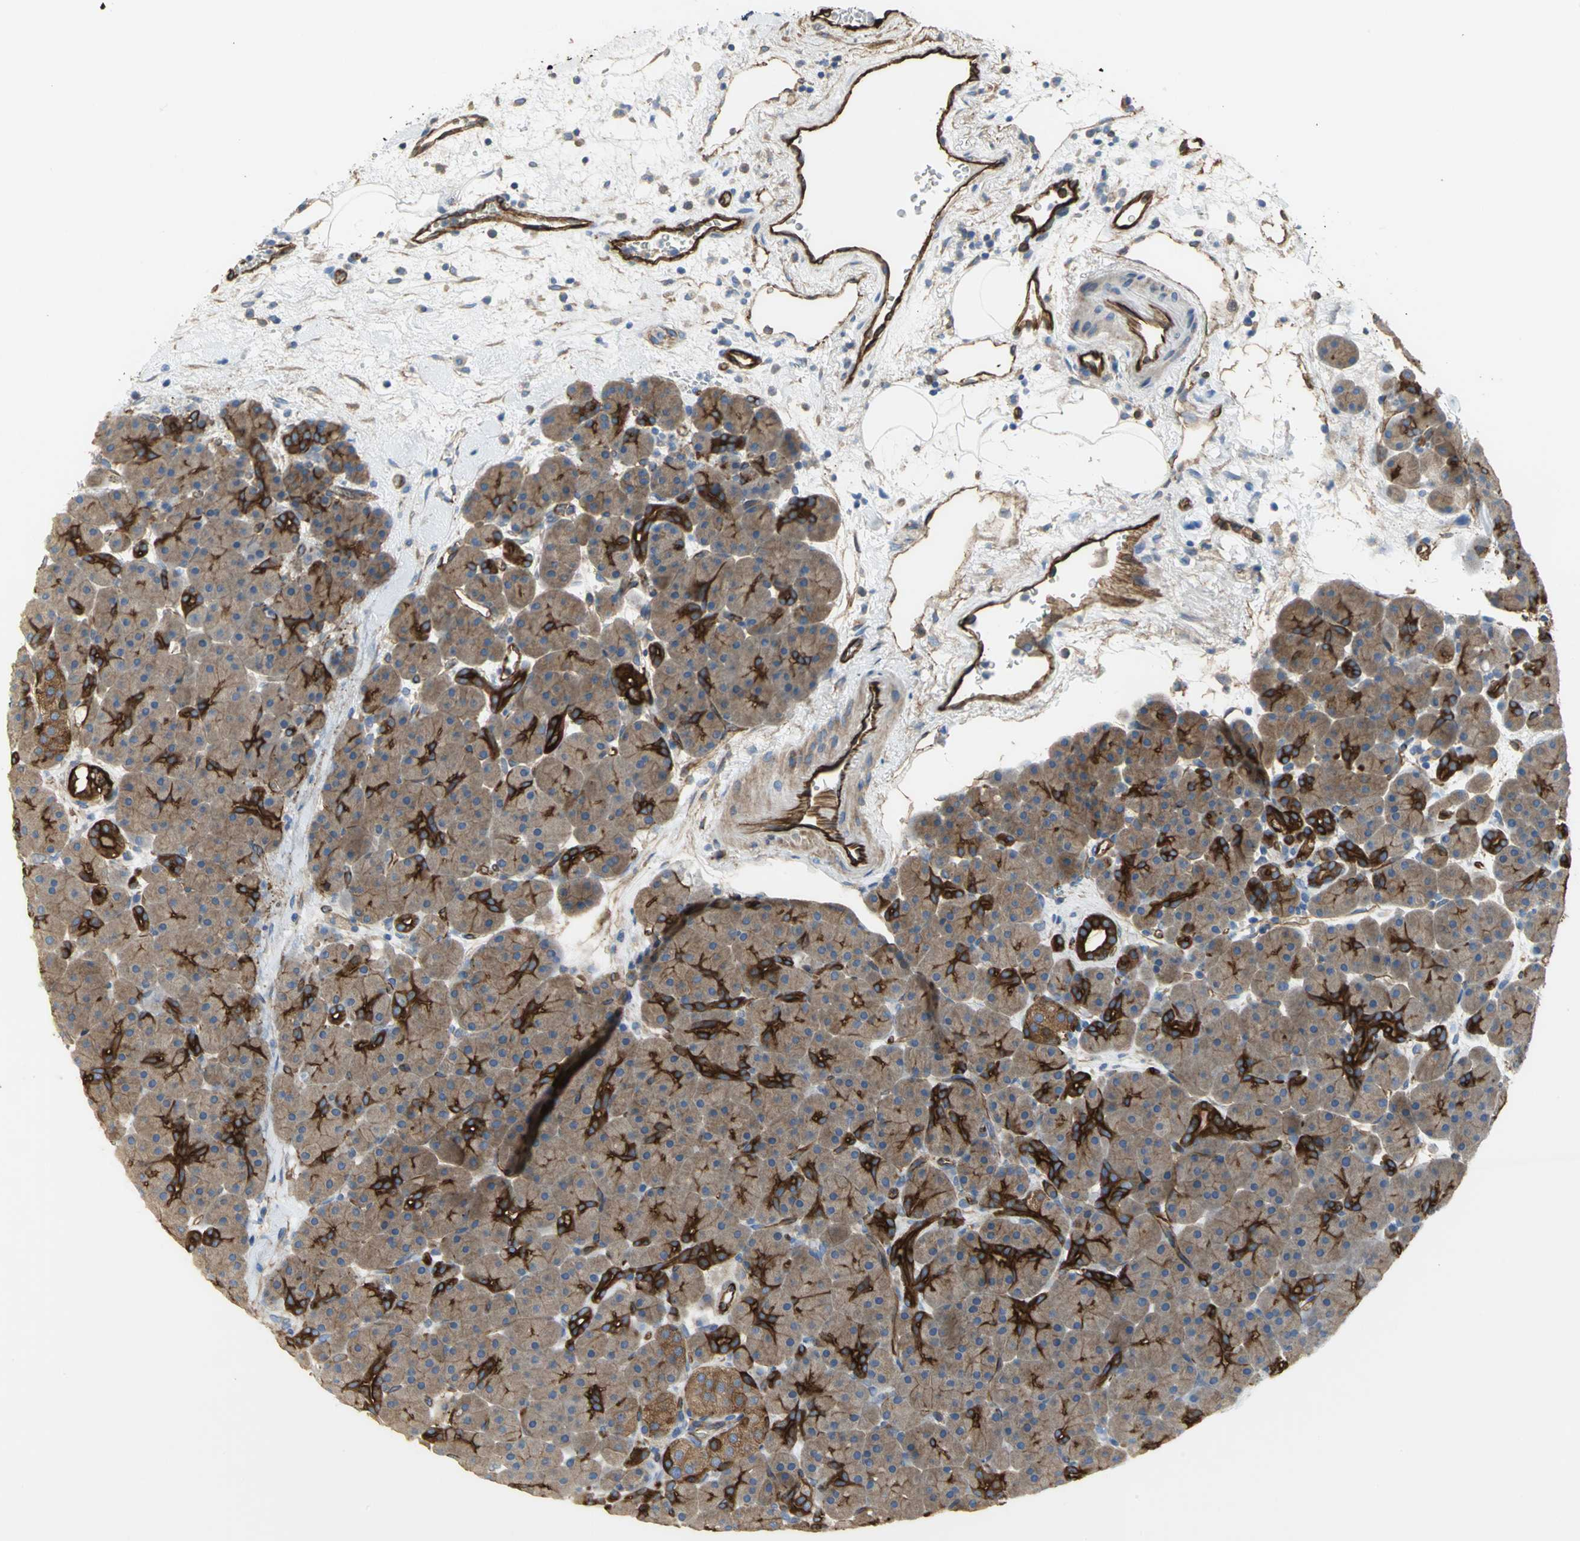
{"staining": {"intensity": "weak", "quantity": ">75%", "location": "cytoplasmic/membranous"}, "tissue": "pancreas", "cell_type": "Exocrine glandular cells", "image_type": "normal", "snomed": [{"axis": "morphology", "description": "Normal tissue, NOS"}, {"axis": "topography", "description": "Pancreas"}], "caption": "Protein staining displays weak cytoplasmic/membranous staining in approximately >75% of exocrine glandular cells in benign pancreas.", "gene": "FLNB", "patient": {"sex": "male", "age": 66}}